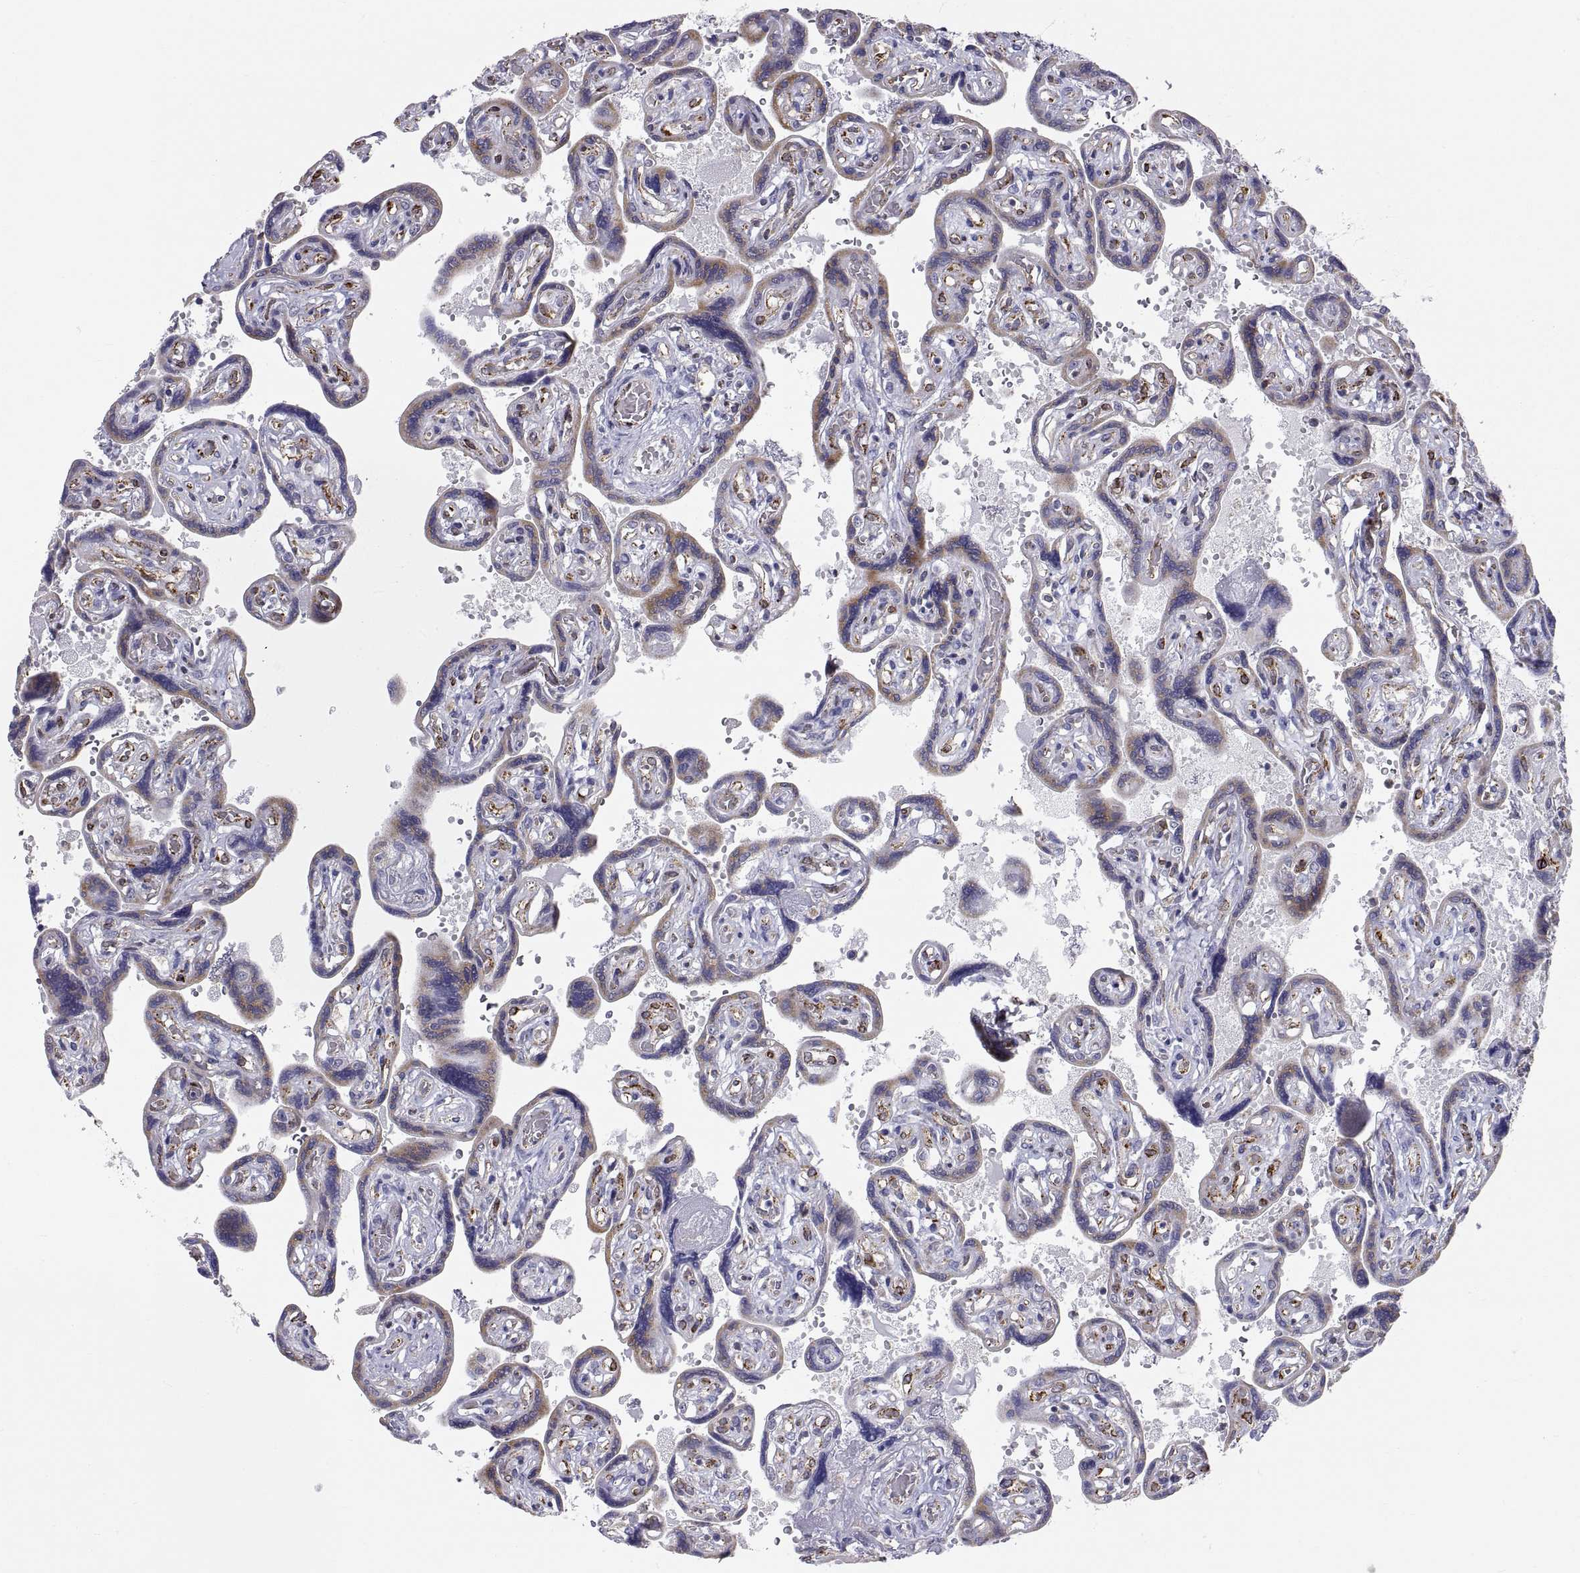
{"staining": {"intensity": "strong", "quantity": "25%-75%", "location": "cytoplasmic/membranous"}, "tissue": "placenta", "cell_type": "Decidual cells", "image_type": "normal", "snomed": [{"axis": "morphology", "description": "Normal tissue, NOS"}, {"axis": "topography", "description": "Placenta"}], "caption": "Immunohistochemistry (IHC) image of normal placenta: placenta stained using immunohistochemistry (IHC) displays high levels of strong protein expression localized specifically in the cytoplasmic/membranous of decidual cells, appearing as a cytoplasmic/membranous brown color.", "gene": "ERO1A", "patient": {"sex": "female", "age": 32}}